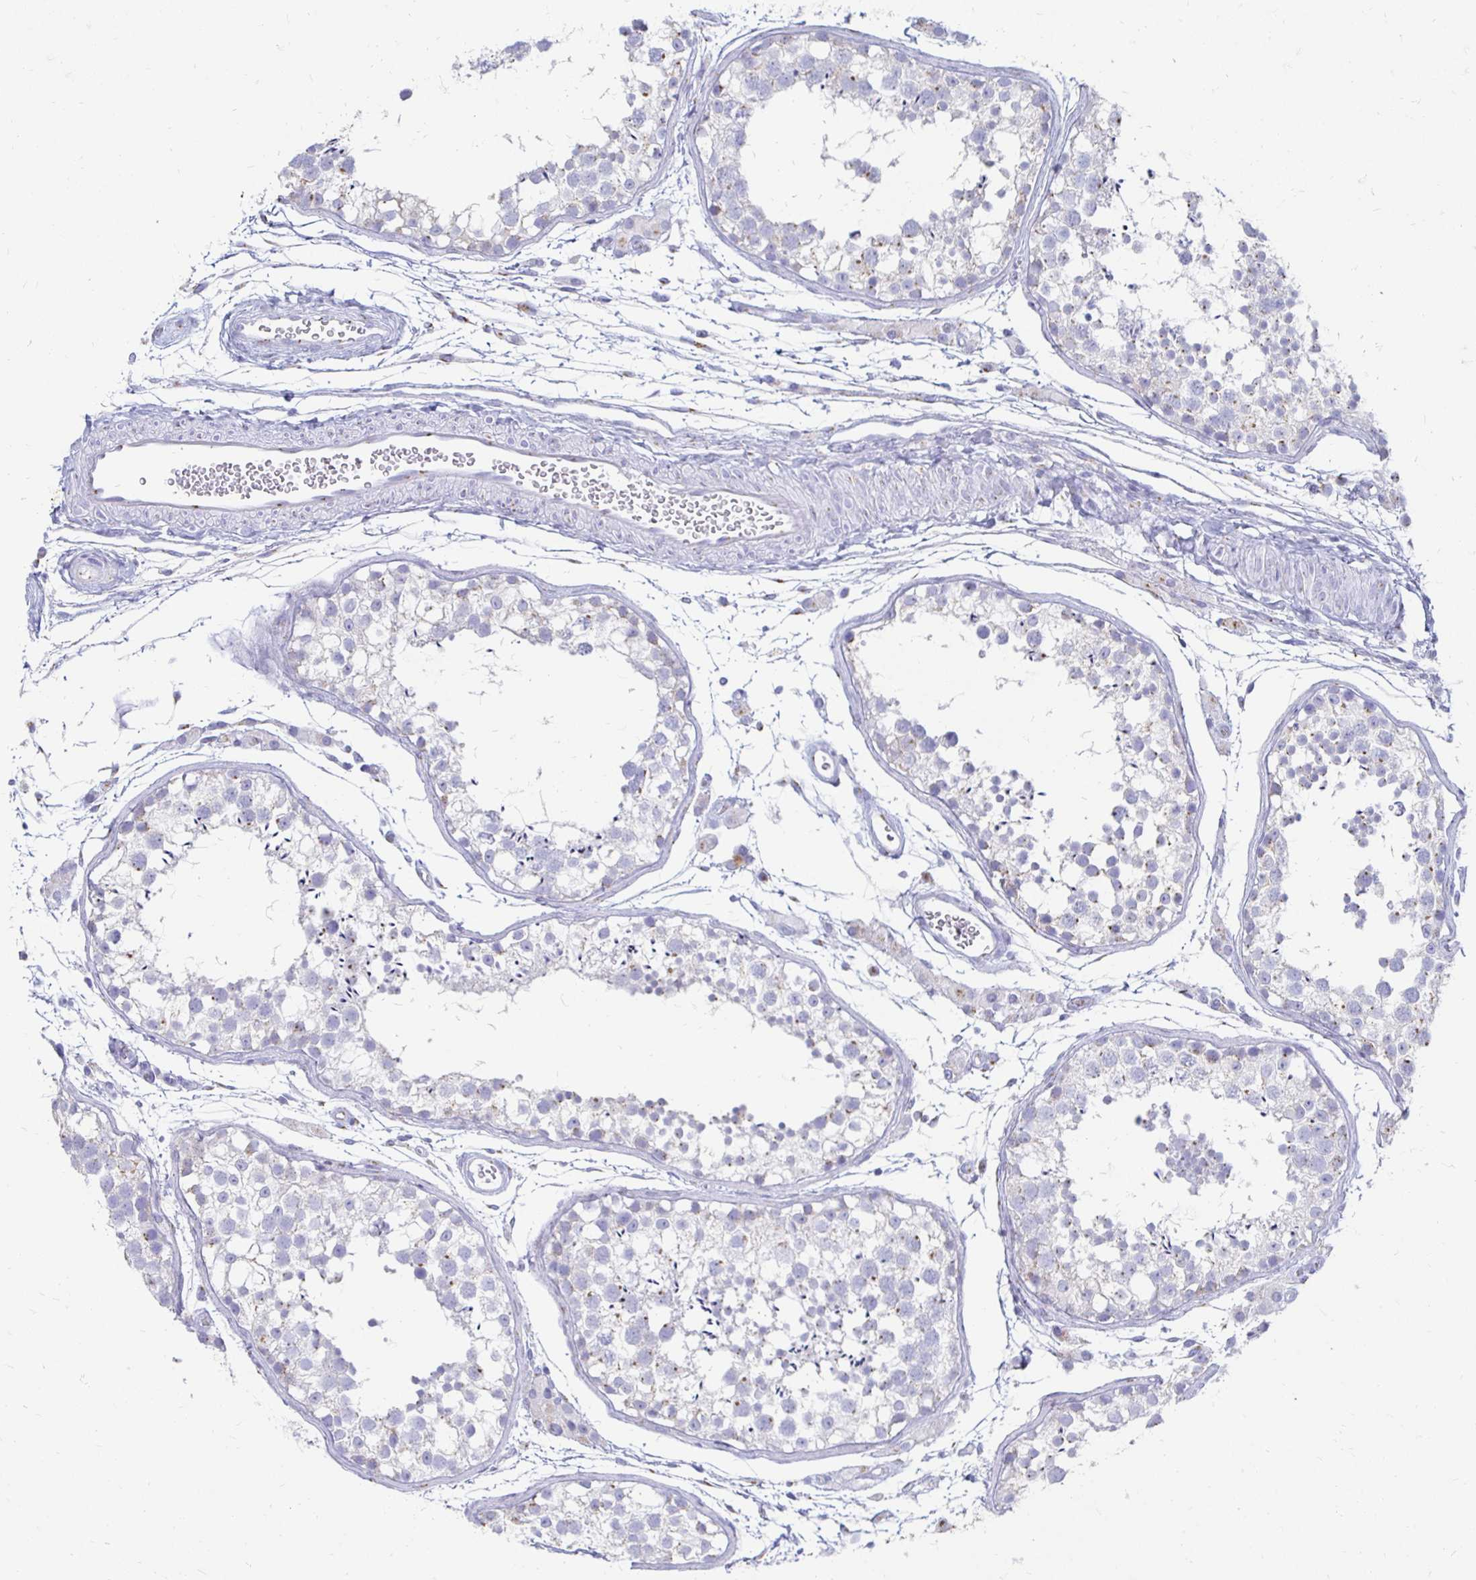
{"staining": {"intensity": "negative", "quantity": "none", "location": "none"}, "tissue": "testis", "cell_type": "Cells in seminiferous ducts", "image_type": "normal", "snomed": [{"axis": "morphology", "description": "Normal tissue, NOS"}, {"axis": "morphology", "description": "Seminoma, NOS"}, {"axis": "topography", "description": "Testis"}], "caption": "Protein analysis of normal testis shows no significant expression in cells in seminiferous ducts.", "gene": "PAGE4", "patient": {"sex": "male", "age": 29}}